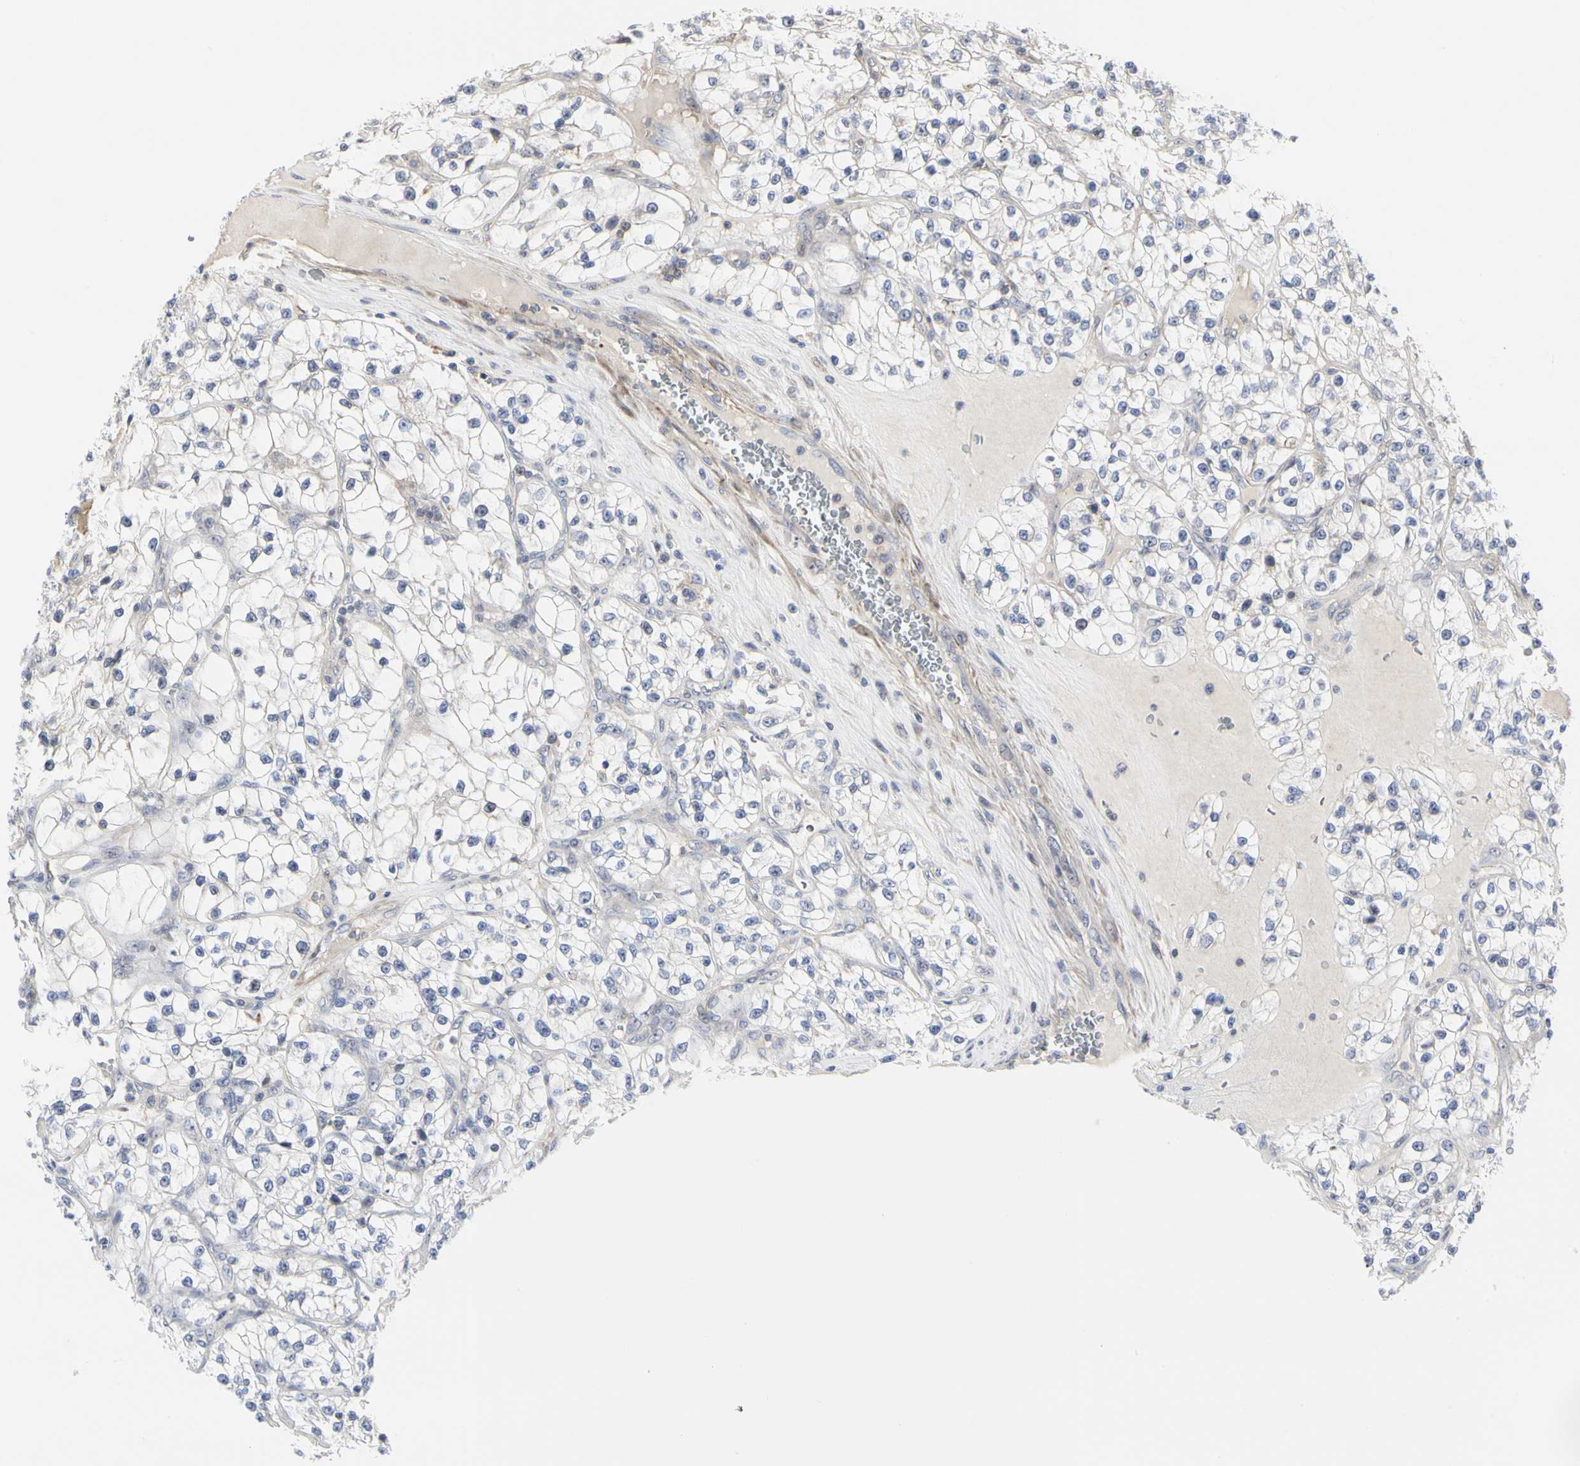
{"staining": {"intensity": "negative", "quantity": "none", "location": "none"}, "tissue": "renal cancer", "cell_type": "Tumor cells", "image_type": "cancer", "snomed": [{"axis": "morphology", "description": "Adenocarcinoma, NOS"}, {"axis": "topography", "description": "Kidney"}], "caption": "This is an IHC histopathology image of human renal cancer (adenocarcinoma). There is no staining in tumor cells.", "gene": "SHANK2", "patient": {"sex": "female", "age": 57}}